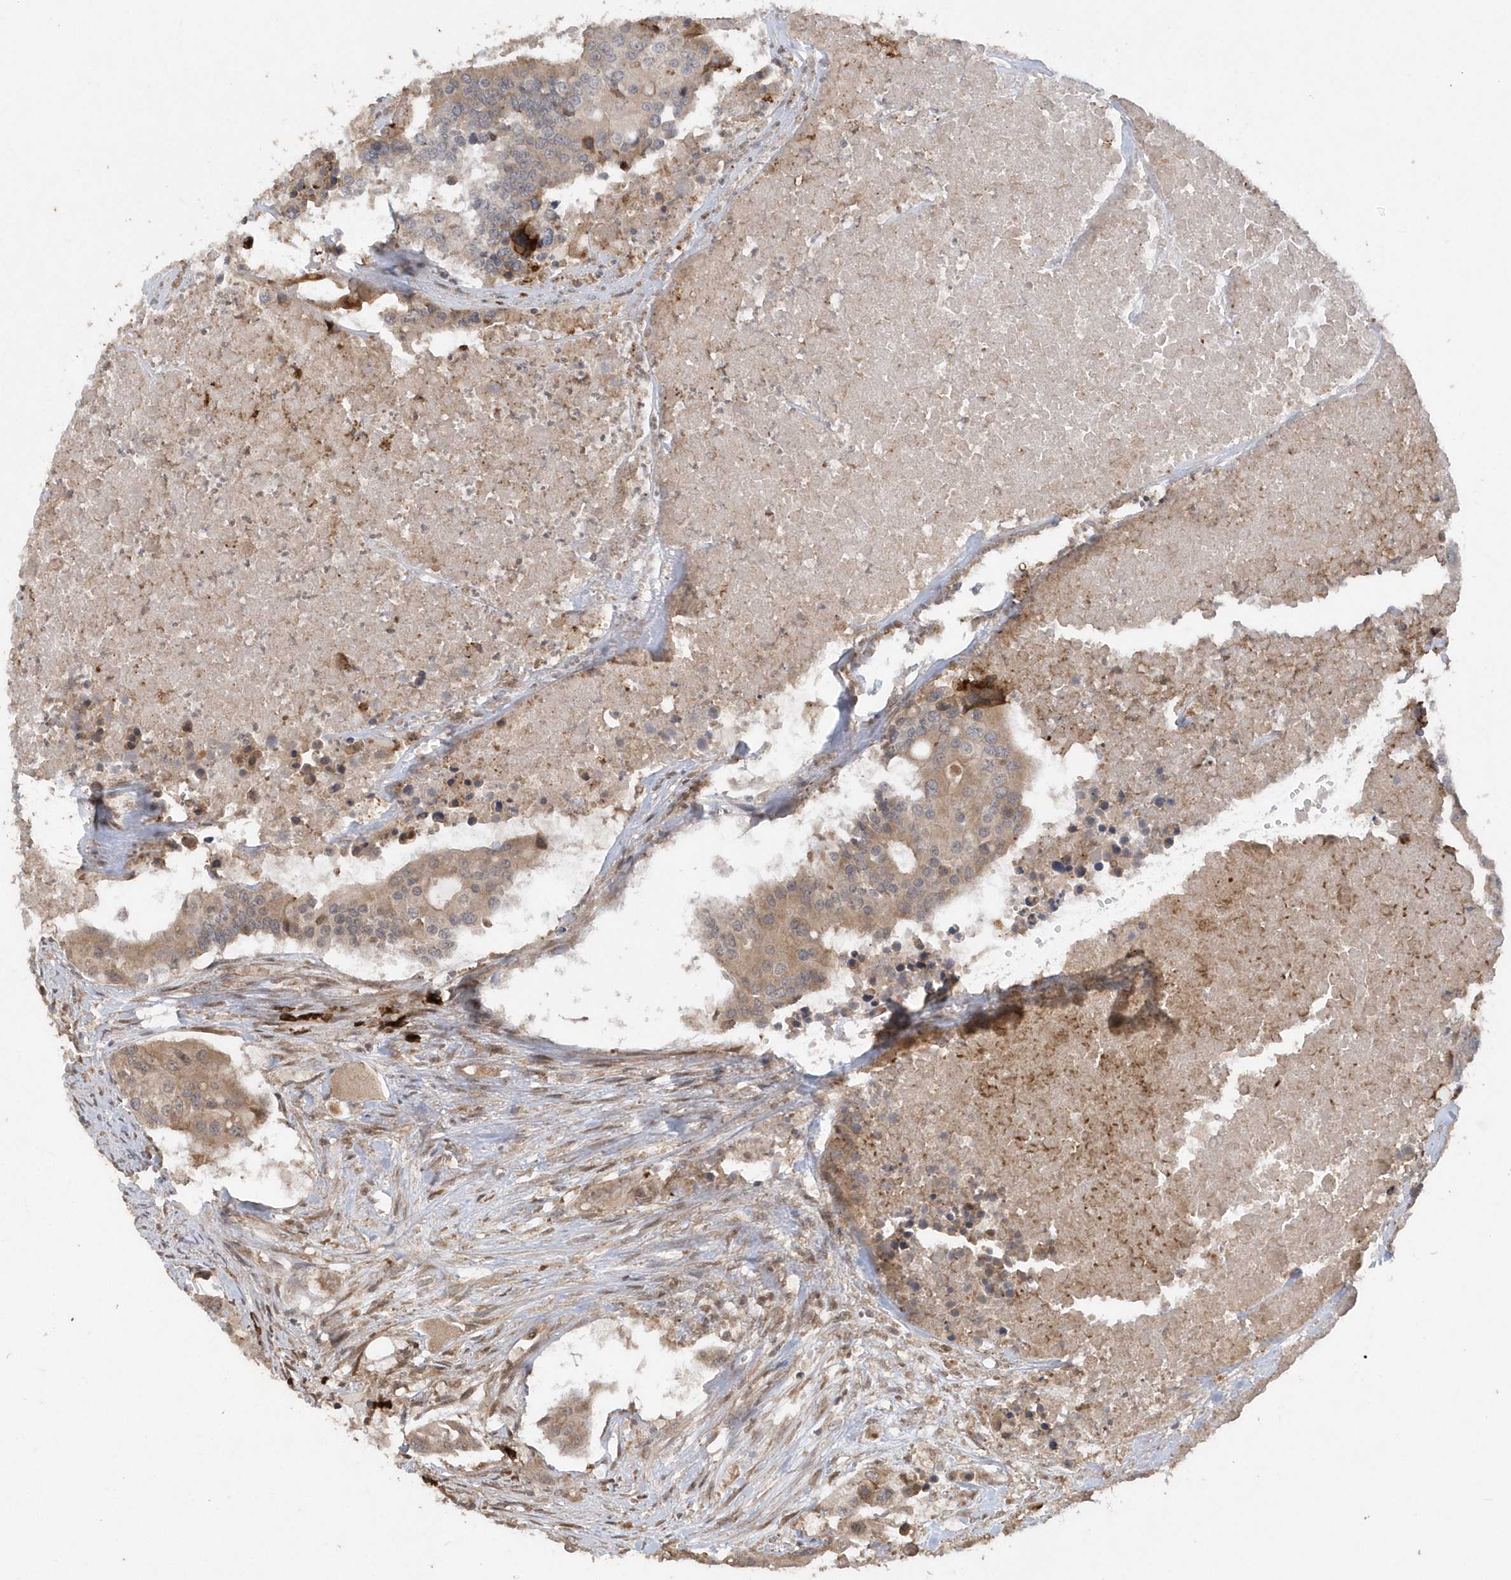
{"staining": {"intensity": "weak", "quantity": "25%-75%", "location": "cytoplasmic/membranous"}, "tissue": "colorectal cancer", "cell_type": "Tumor cells", "image_type": "cancer", "snomed": [{"axis": "morphology", "description": "Adenocarcinoma, NOS"}, {"axis": "topography", "description": "Colon"}], "caption": "Human colorectal cancer stained with a protein marker shows weak staining in tumor cells.", "gene": "HERPUD1", "patient": {"sex": "male", "age": 77}}